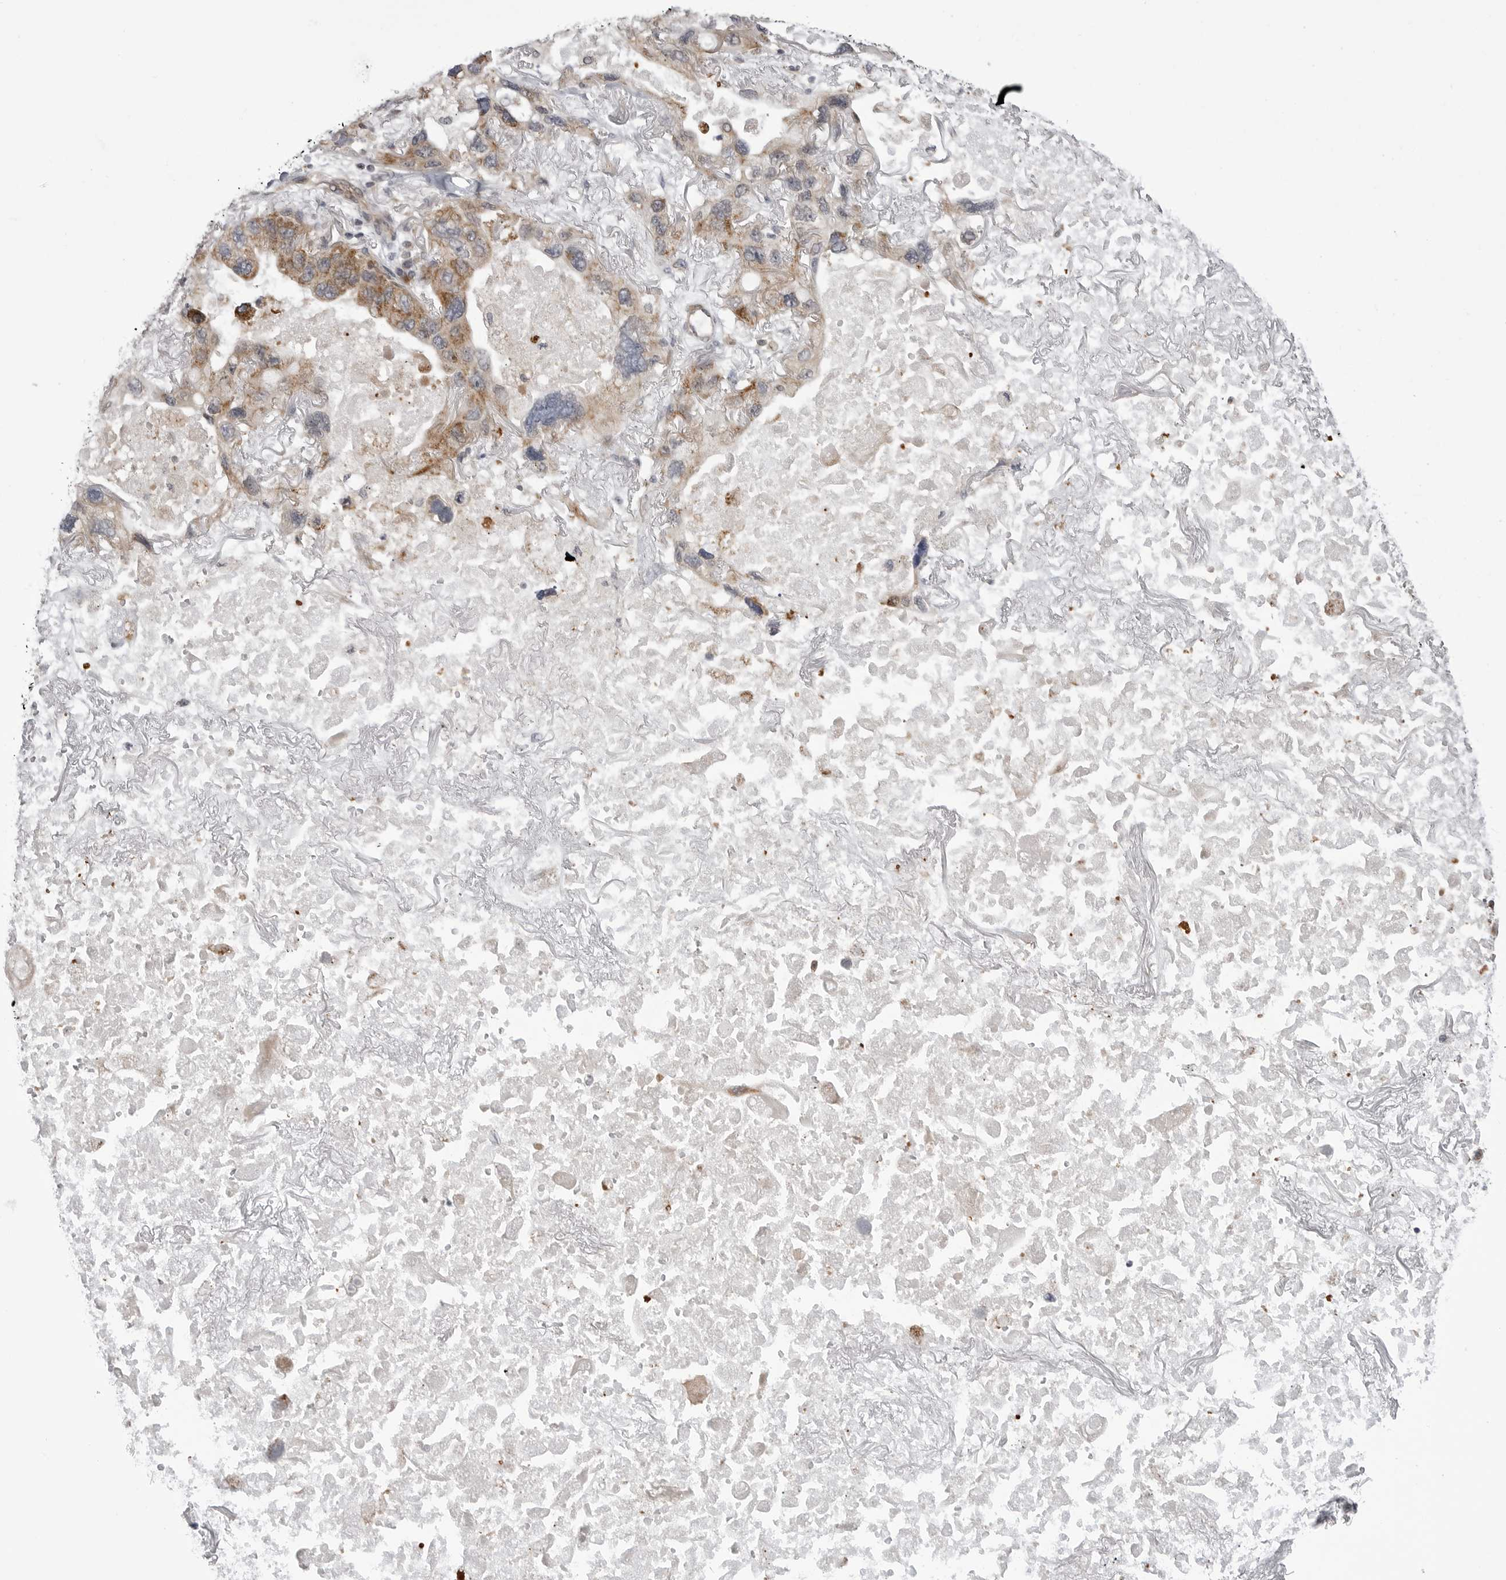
{"staining": {"intensity": "moderate", "quantity": ">75%", "location": "cytoplasmic/membranous"}, "tissue": "lung cancer", "cell_type": "Tumor cells", "image_type": "cancer", "snomed": [{"axis": "morphology", "description": "Squamous cell carcinoma, NOS"}, {"axis": "topography", "description": "Lung"}], "caption": "Lung squamous cell carcinoma tissue reveals moderate cytoplasmic/membranous positivity in about >75% of tumor cells", "gene": "CCDC18", "patient": {"sex": "female", "age": 73}}